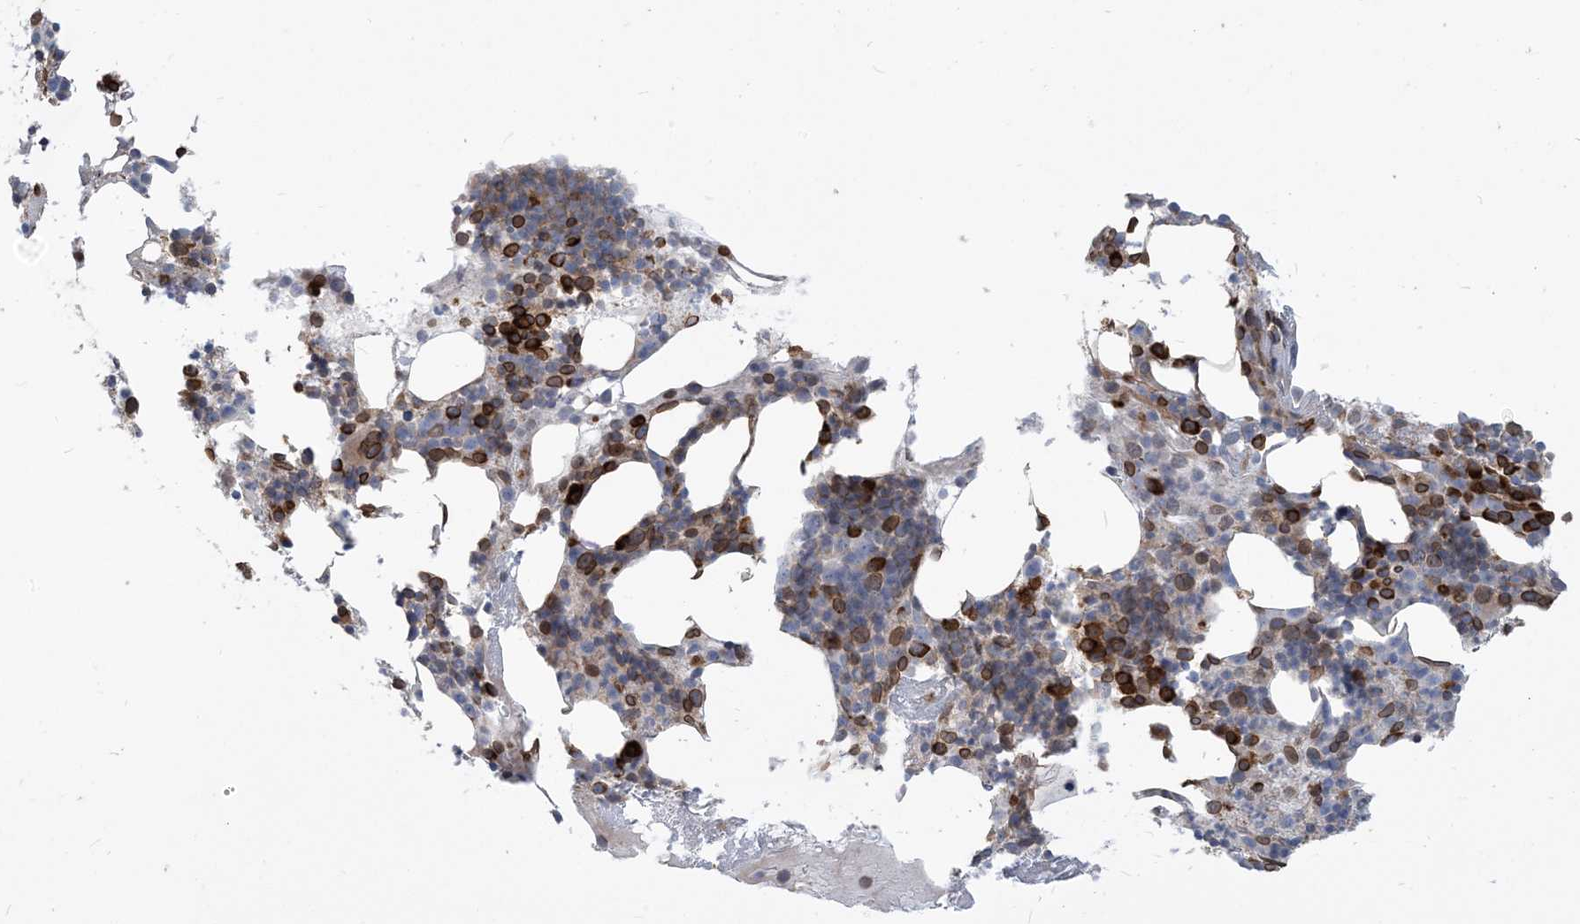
{"staining": {"intensity": "strong", "quantity": "25%-75%", "location": "cytoplasmic/membranous,nuclear"}, "tissue": "bone marrow", "cell_type": "Hematopoietic cells", "image_type": "normal", "snomed": [{"axis": "morphology", "description": "Normal tissue, NOS"}, {"axis": "morphology", "description": "Inflammation, NOS"}, {"axis": "topography", "description": "Bone marrow"}], "caption": "Strong cytoplasmic/membranous,nuclear protein staining is identified in approximately 25%-75% of hematopoietic cells in bone marrow. The staining is performed using DAB brown chromogen to label protein expression. The nuclei are counter-stained blue using hematoxylin.", "gene": "WWP1", "patient": {"sex": "female", "age": 77}}